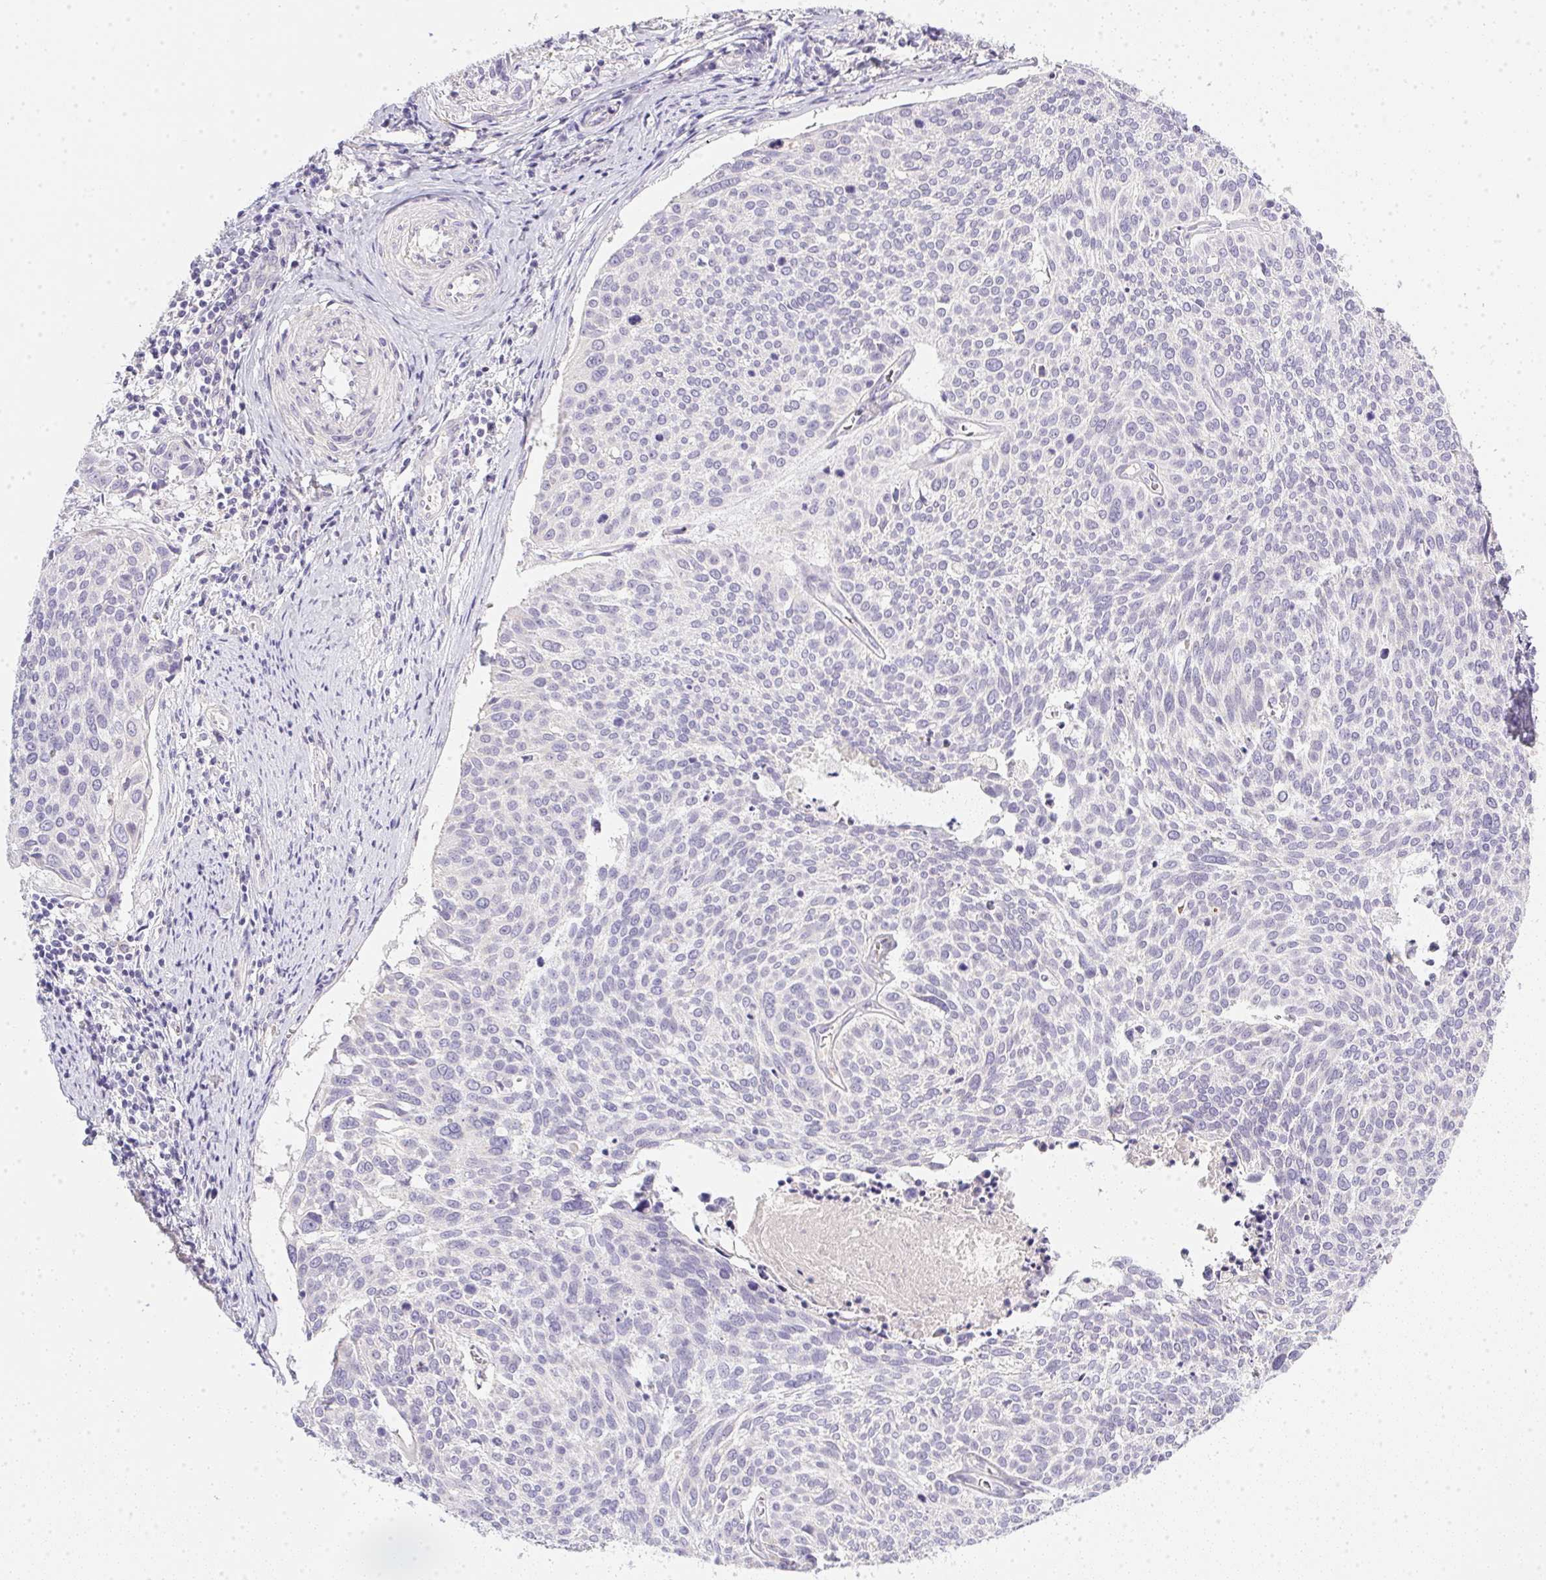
{"staining": {"intensity": "negative", "quantity": "none", "location": "none"}, "tissue": "cervical cancer", "cell_type": "Tumor cells", "image_type": "cancer", "snomed": [{"axis": "morphology", "description": "Squamous cell carcinoma, NOS"}, {"axis": "topography", "description": "Cervix"}], "caption": "Cervical cancer was stained to show a protein in brown. There is no significant expression in tumor cells. The staining is performed using DAB (3,3'-diaminobenzidine) brown chromogen with nuclei counter-stained in using hematoxylin.", "gene": "SLC17A7", "patient": {"sex": "female", "age": 39}}